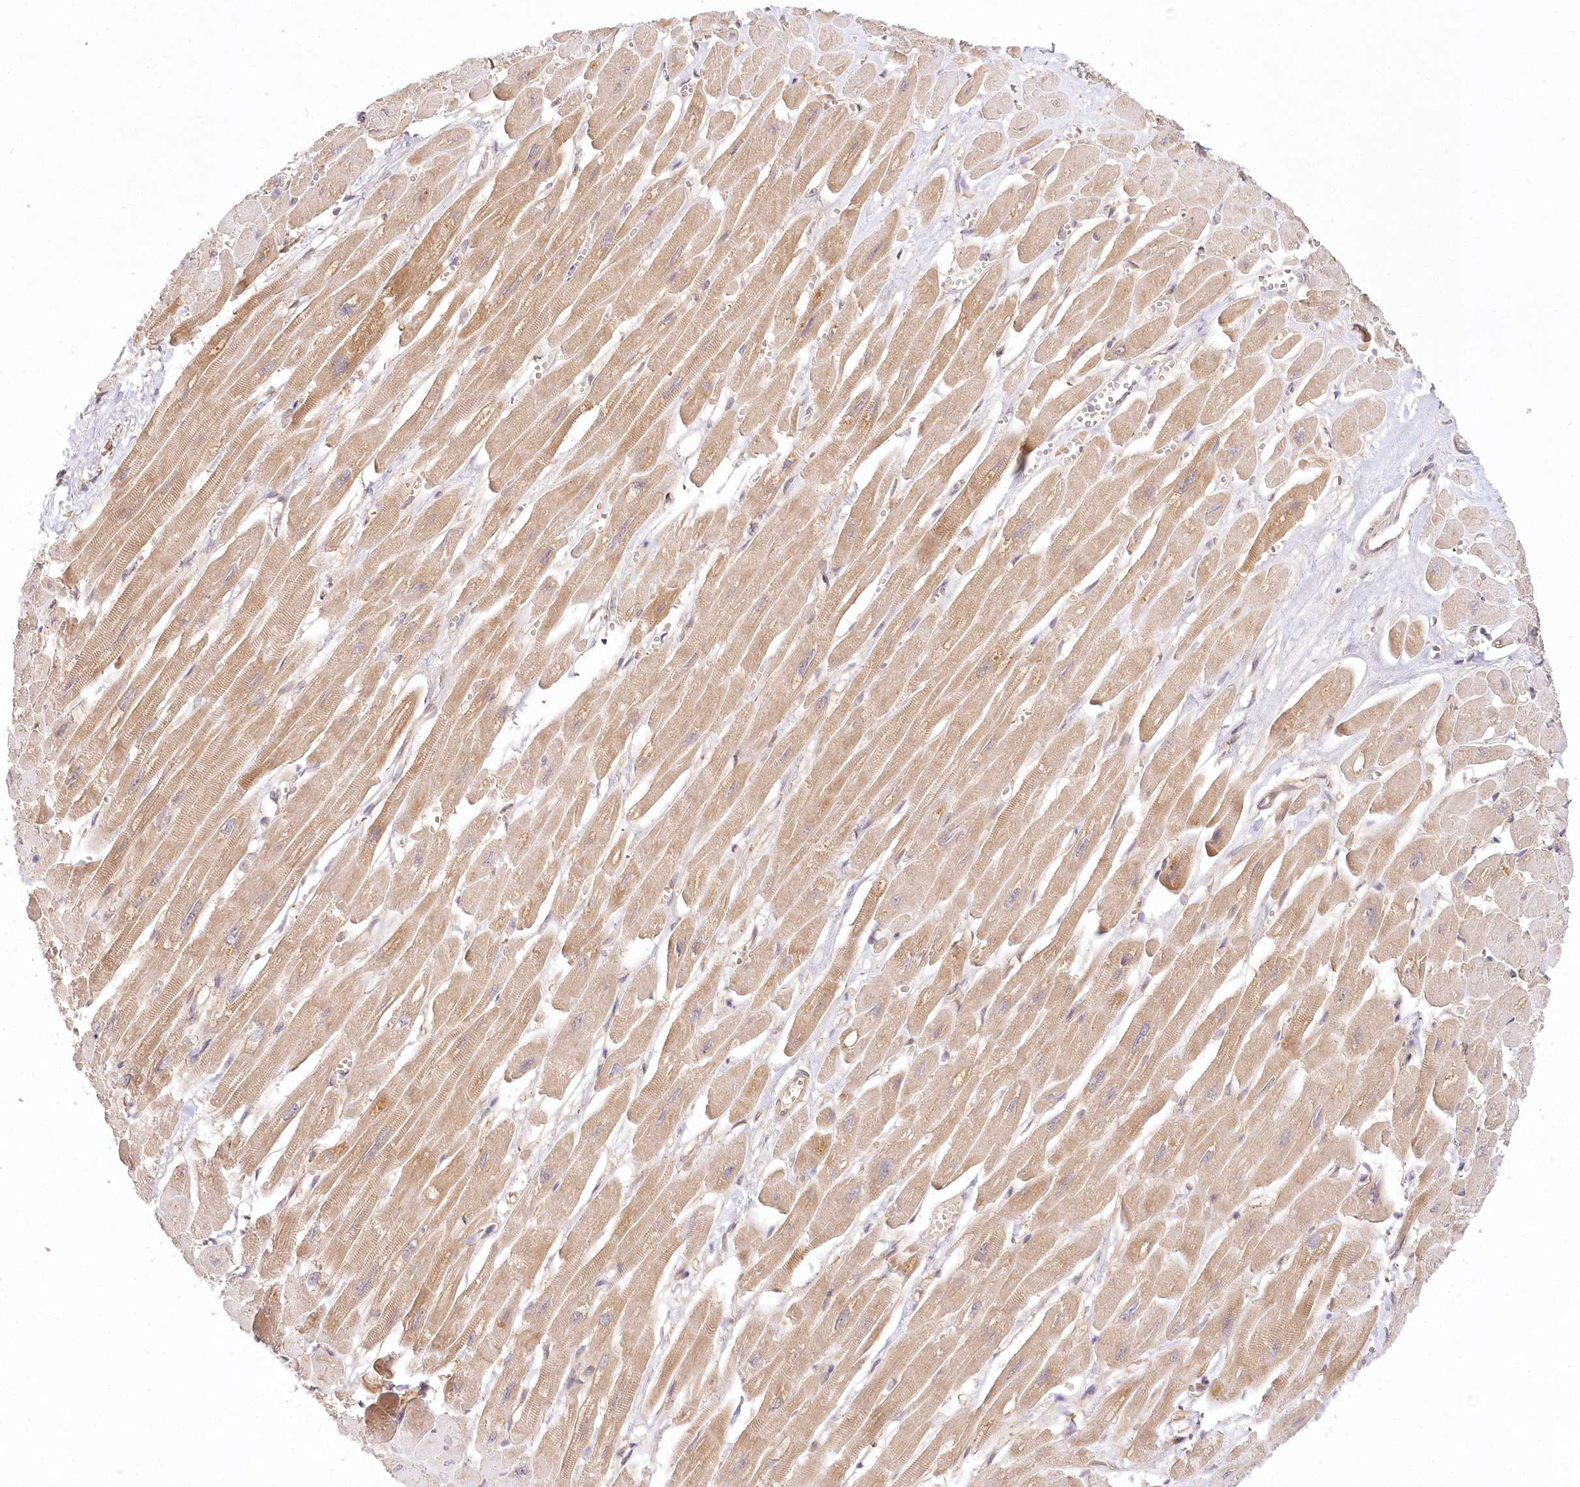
{"staining": {"intensity": "moderate", "quantity": ">75%", "location": "cytoplasmic/membranous"}, "tissue": "heart muscle", "cell_type": "Cardiomyocytes", "image_type": "normal", "snomed": [{"axis": "morphology", "description": "Normal tissue, NOS"}, {"axis": "topography", "description": "Heart"}], "caption": "A brown stain shows moderate cytoplasmic/membranous positivity of a protein in cardiomyocytes of unremarkable human heart muscle. The staining was performed using DAB (3,3'-diaminobenzidine) to visualize the protein expression in brown, while the nuclei were stained in blue with hematoxylin (Magnification: 20x).", "gene": "INPP4B", "patient": {"sex": "female", "age": 54}}